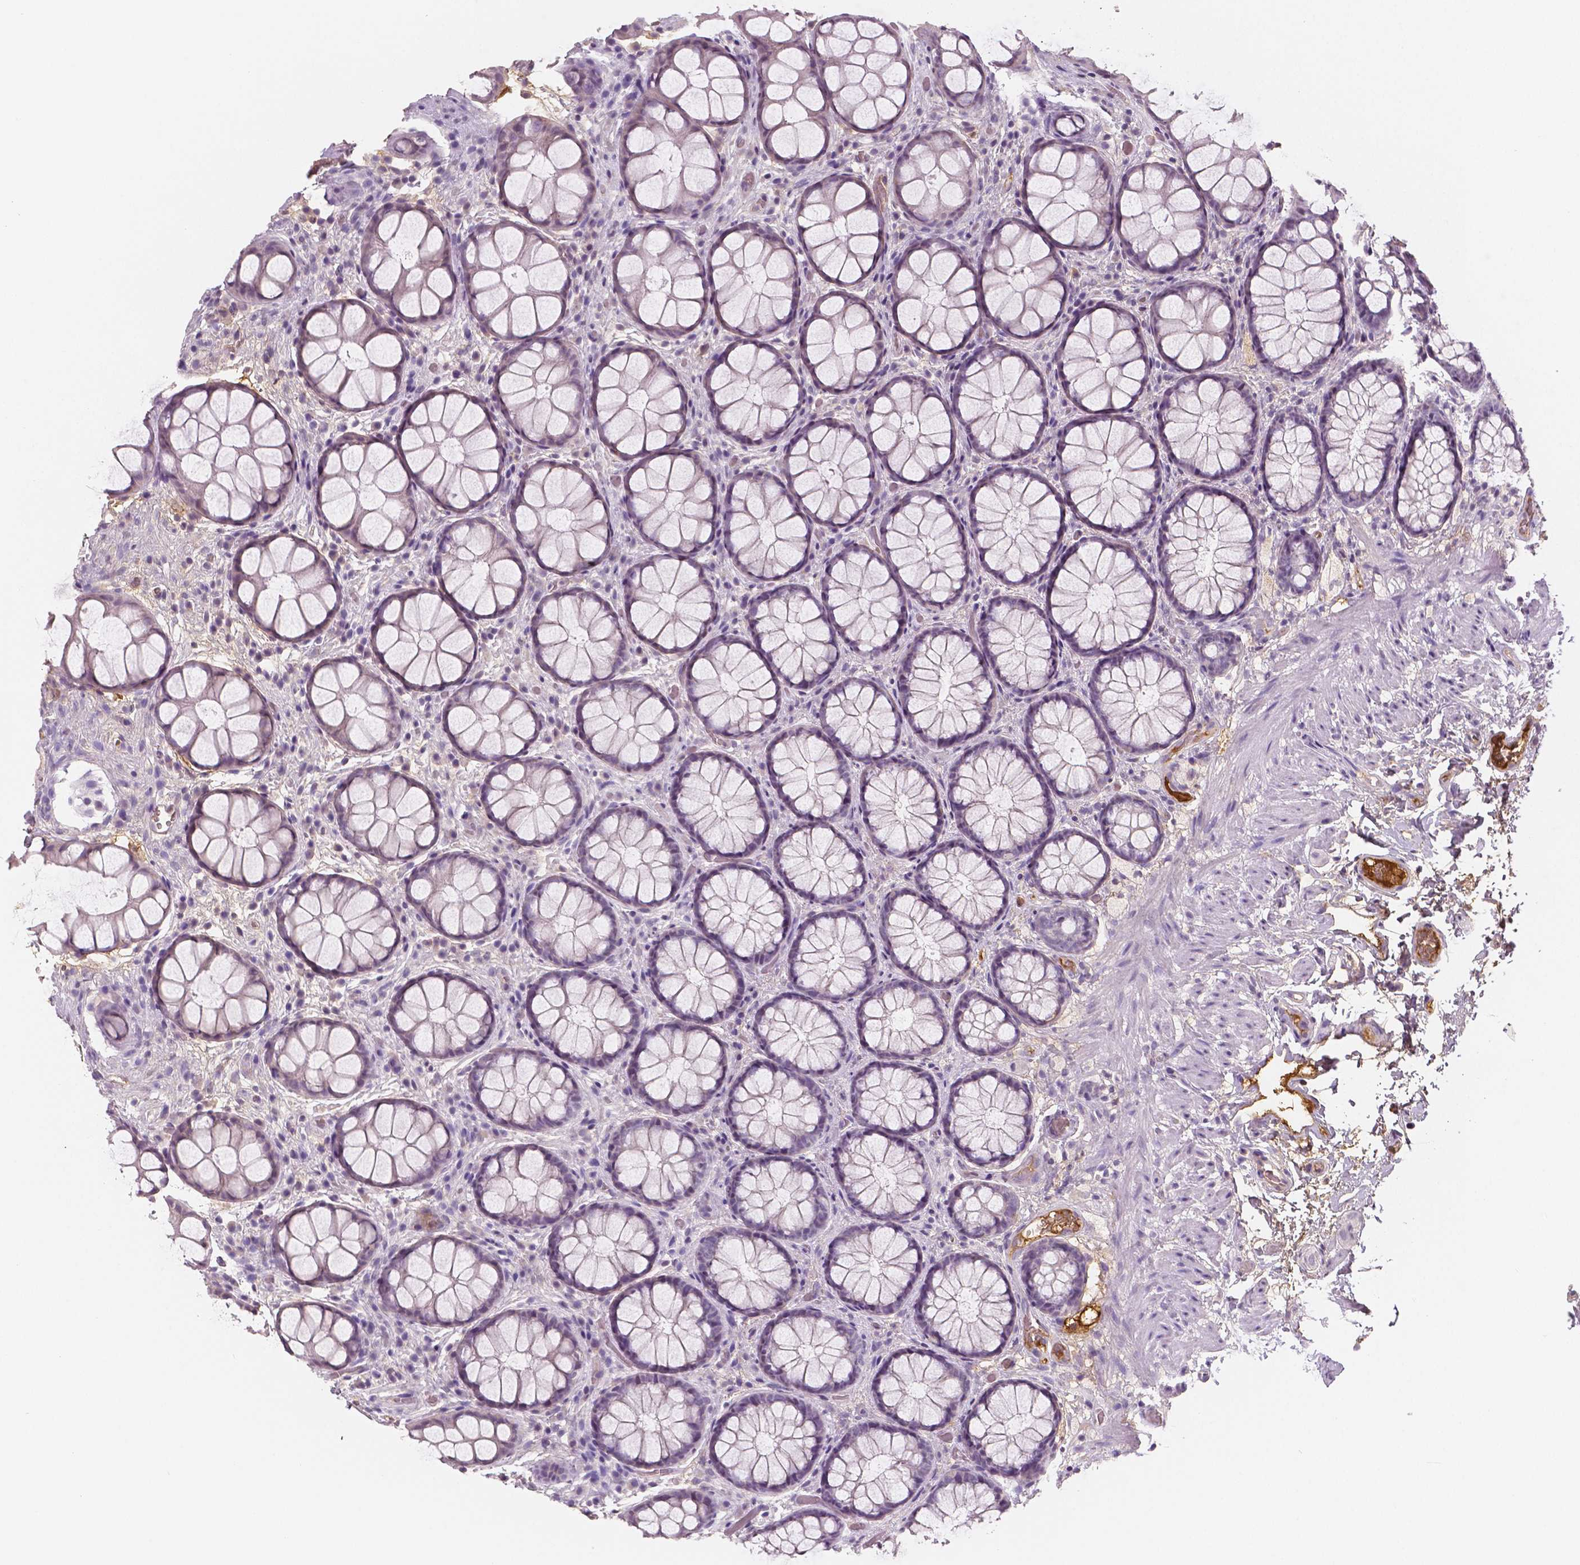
{"staining": {"intensity": "negative", "quantity": "none", "location": "none"}, "tissue": "rectum", "cell_type": "Glandular cells", "image_type": "normal", "snomed": [{"axis": "morphology", "description": "Normal tissue, NOS"}, {"axis": "topography", "description": "Rectum"}], "caption": "Human rectum stained for a protein using immunohistochemistry exhibits no staining in glandular cells.", "gene": "APOA4", "patient": {"sex": "female", "age": 62}}